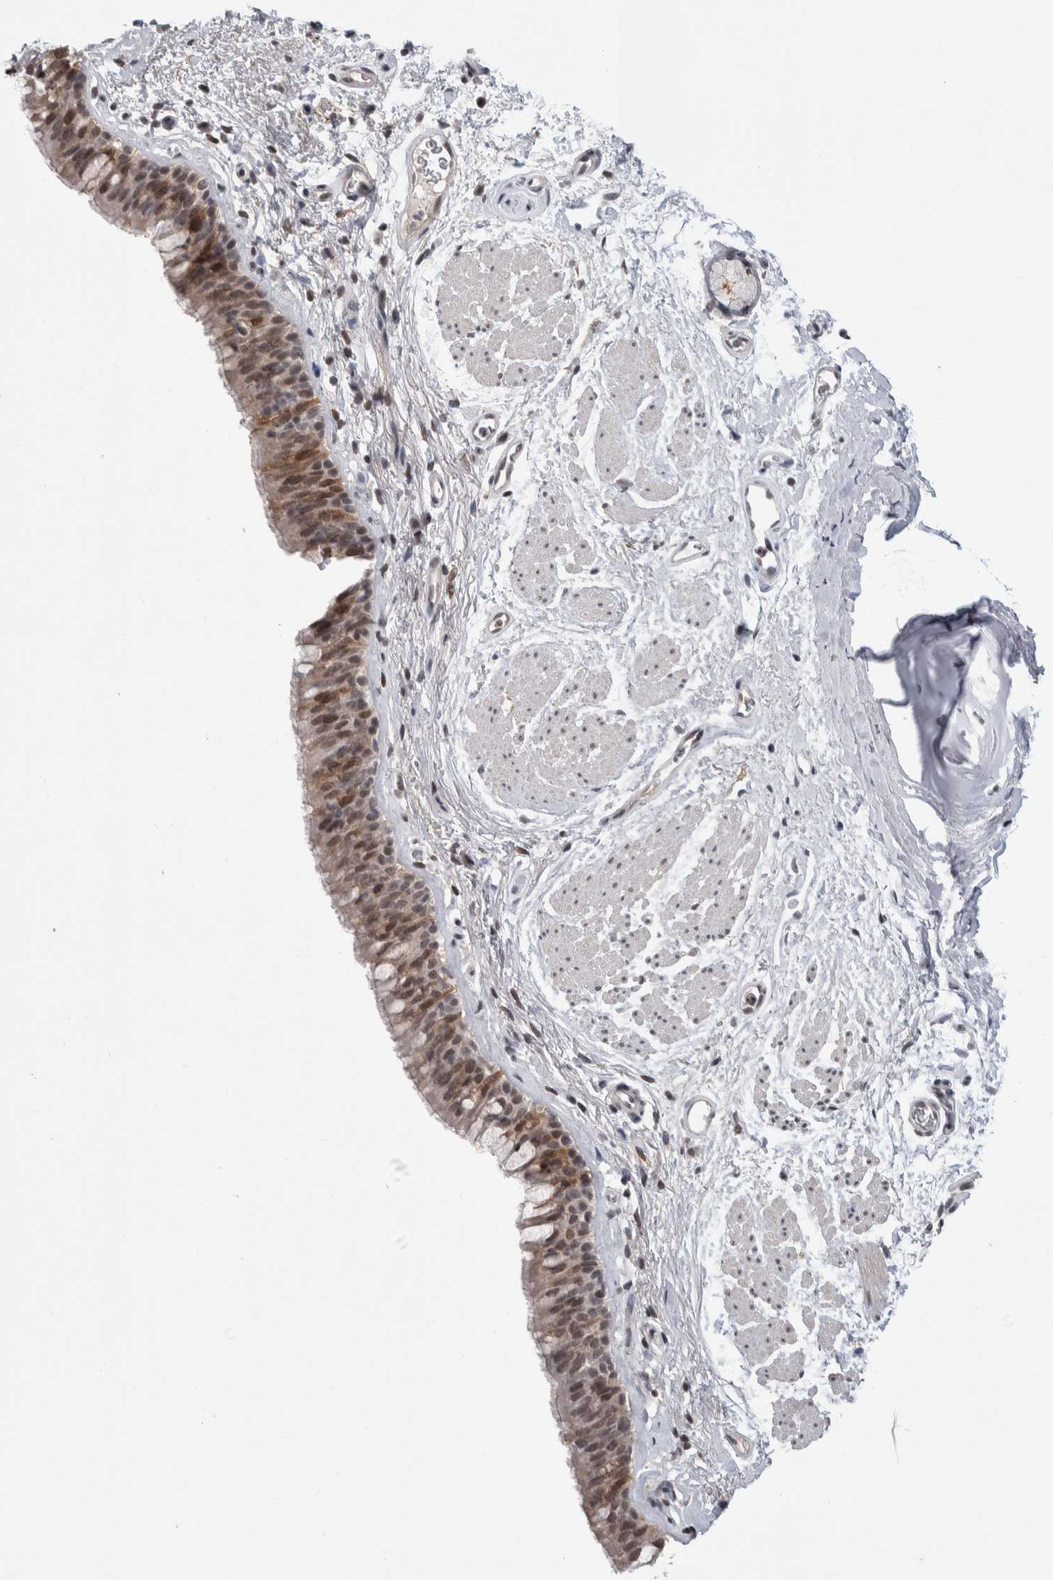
{"staining": {"intensity": "moderate", "quantity": "25%-75%", "location": "cytoplasmic/membranous,nuclear"}, "tissue": "bronchus", "cell_type": "Respiratory epithelial cells", "image_type": "normal", "snomed": [{"axis": "morphology", "description": "Normal tissue, NOS"}, {"axis": "topography", "description": "Cartilage tissue"}, {"axis": "topography", "description": "Bronchus"}], "caption": "Protein staining demonstrates moderate cytoplasmic/membranous,nuclear staining in approximately 25%-75% of respiratory epithelial cells in normal bronchus. Nuclei are stained in blue.", "gene": "ZSCAN21", "patient": {"sex": "female", "age": 53}}